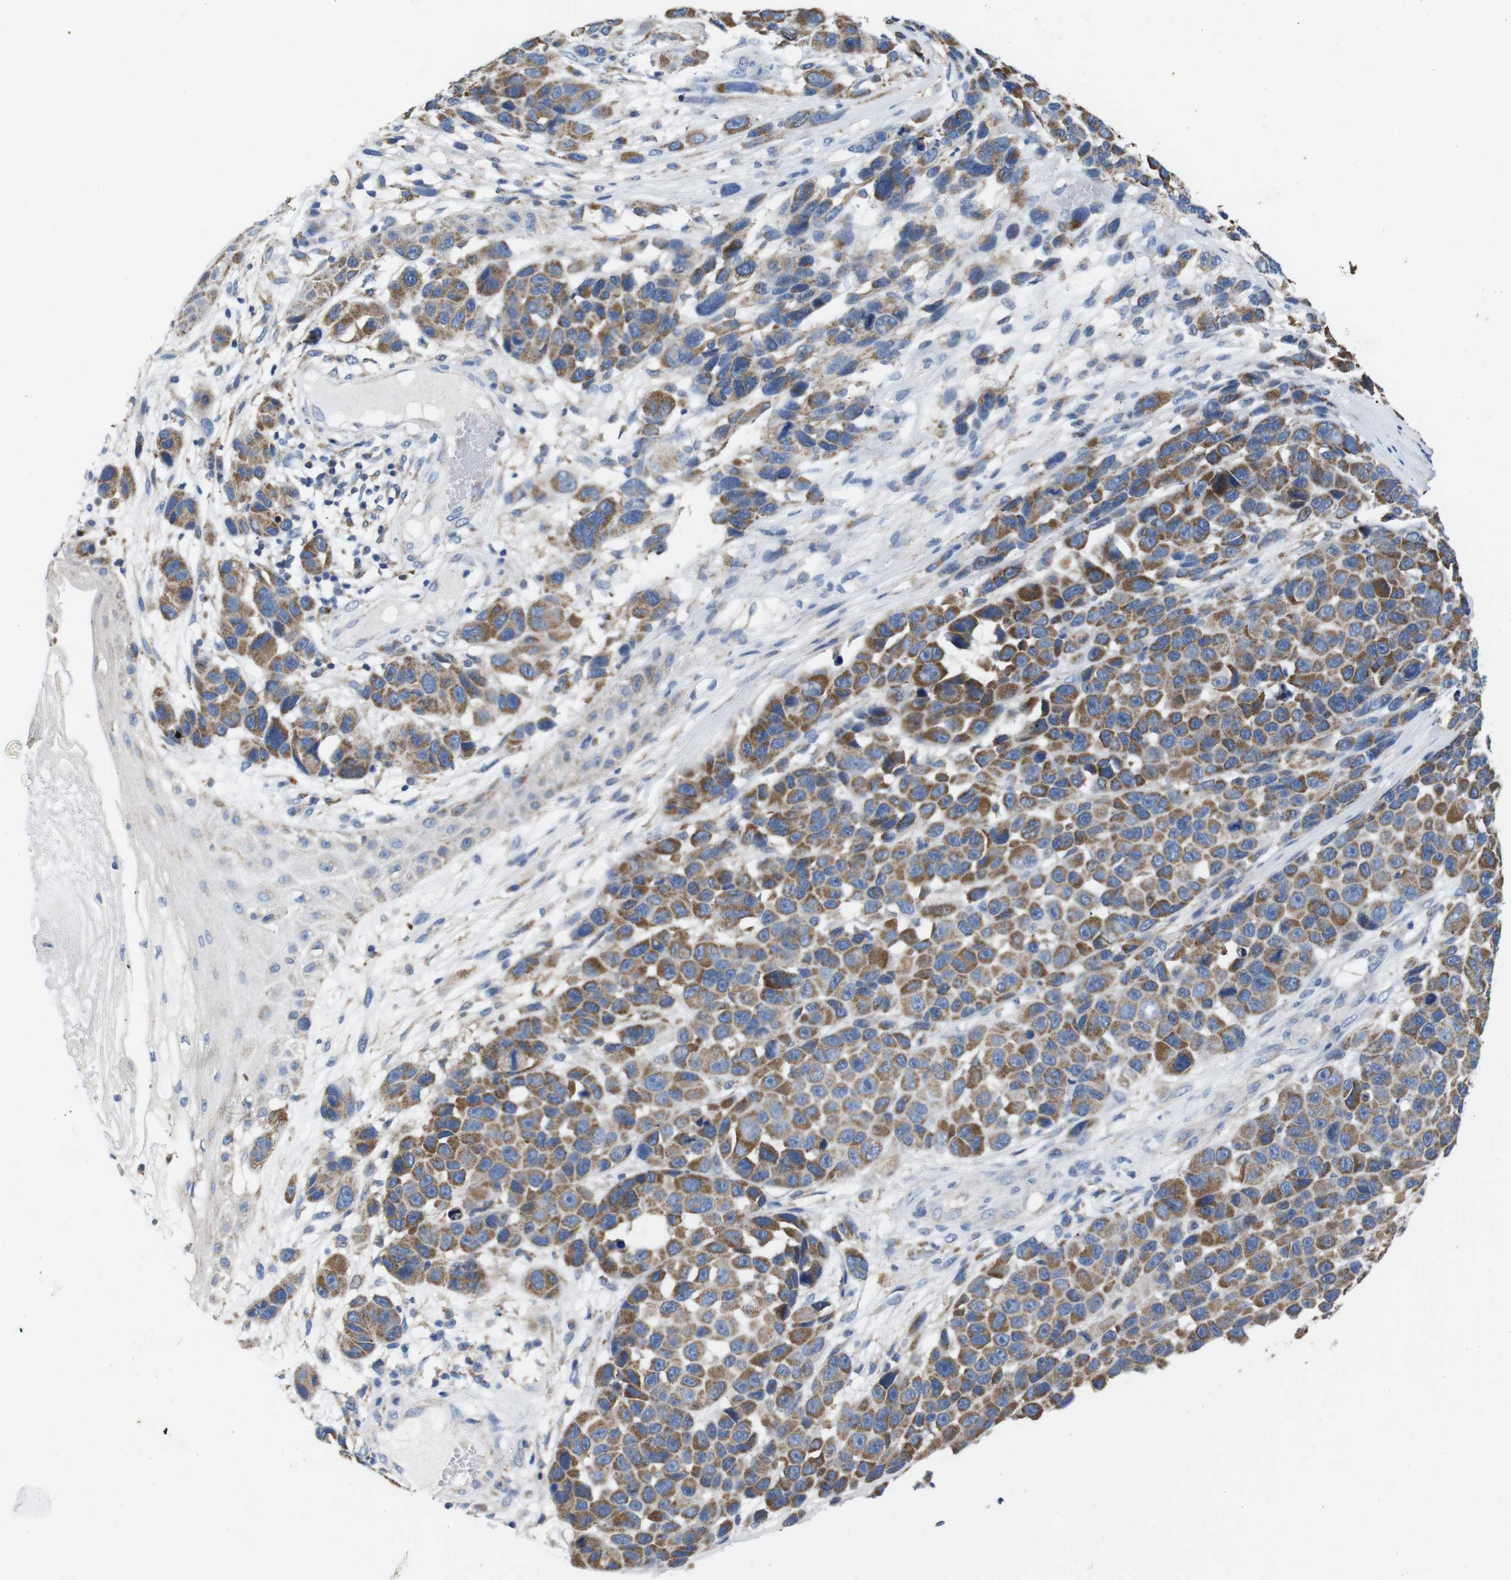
{"staining": {"intensity": "moderate", "quantity": ">75%", "location": "cytoplasmic/membranous"}, "tissue": "melanoma", "cell_type": "Tumor cells", "image_type": "cancer", "snomed": [{"axis": "morphology", "description": "Malignant melanoma, NOS"}, {"axis": "topography", "description": "Skin"}], "caption": "Human melanoma stained with a protein marker reveals moderate staining in tumor cells.", "gene": "F2RL1", "patient": {"sex": "male", "age": 53}}